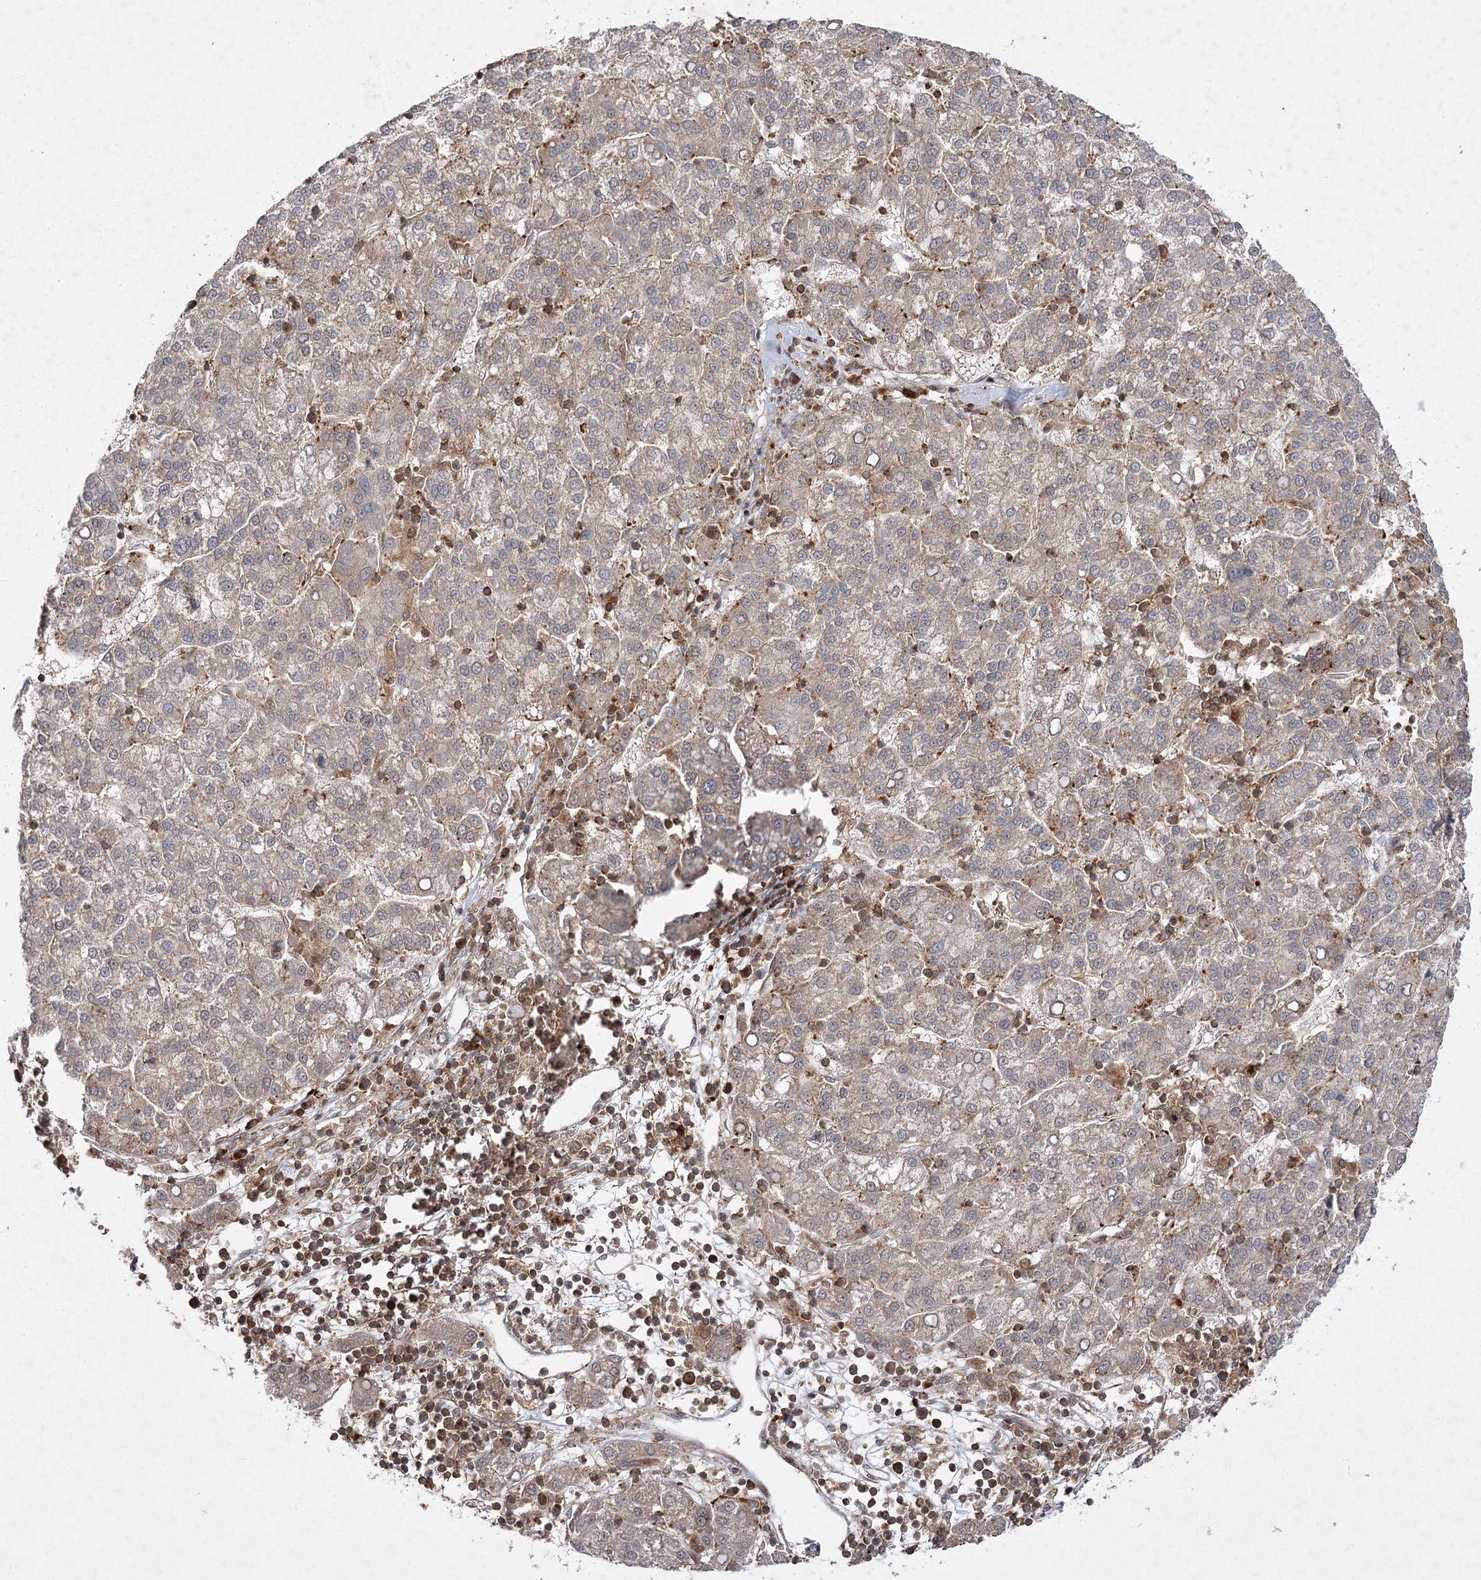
{"staining": {"intensity": "weak", "quantity": "<25%", "location": "cytoplasmic/membranous"}, "tissue": "liver cancer", "cell_type": "Tumor cells", "image_type": "cancer", "snomed": [{"axis": "morphology", "description": "Carcinoma, Hepatocellular, NOS"}, {"axis": "topography", "description": "Liver"}], "caption": "An immunohistochemistry (IHC) micrograph of liver hepatocellular carcinoma is shown. There is no staining in tumor cells of liver hepatocellular carcinoma.", "gene": "MDFIC", "patient": {"sex": "female", "age": 58}}